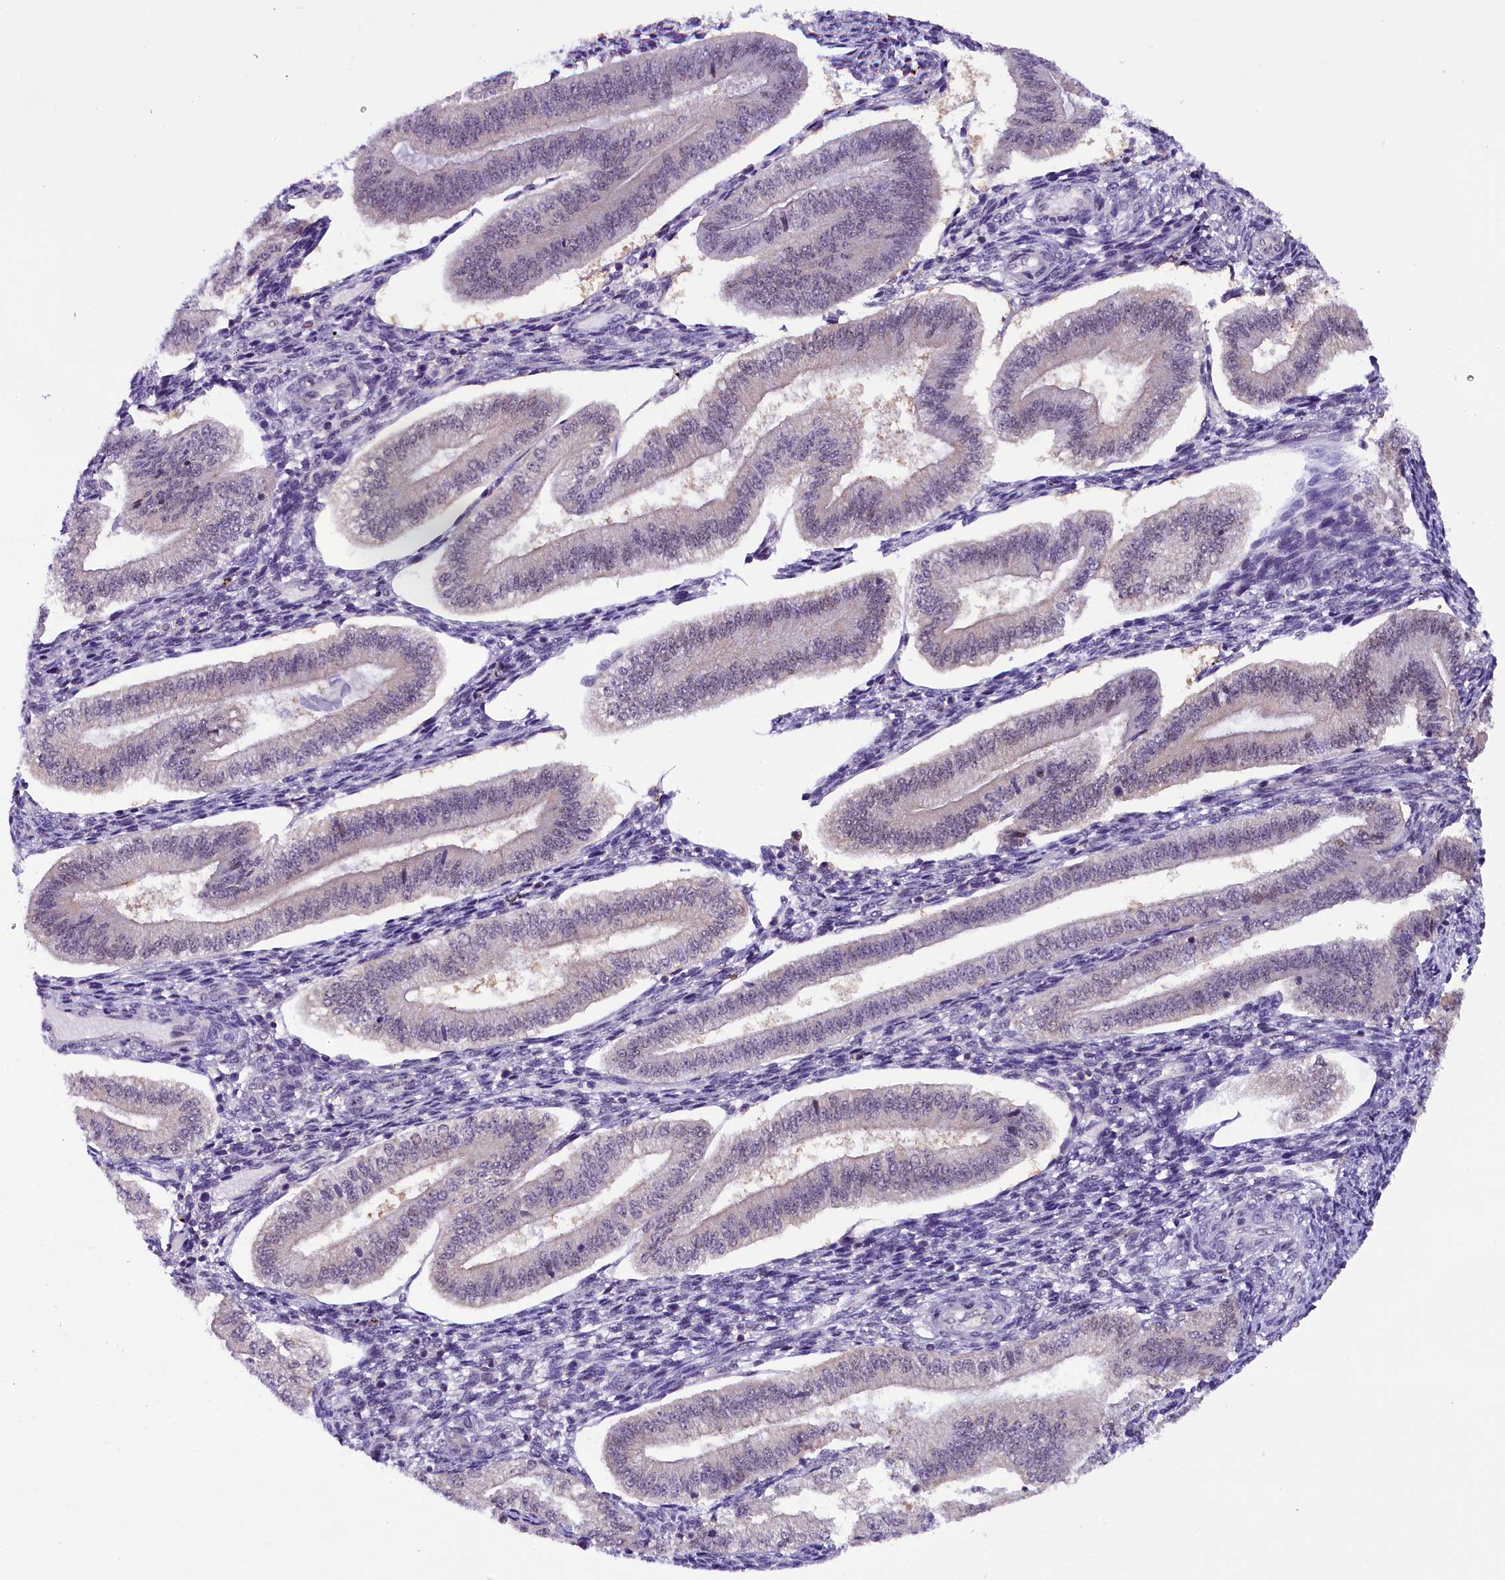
{"staining": {"intensity": "negative", "quantity": "none", "location": "none"}, "tissue": "endometrium", "cell_type": "Cells in endometrial stroma", "image_type": "normal", "snomed": [{"axis": "morphology", "description": "Normal tissue, NOS"}, {"axis": "topography", "description": "Endometrium"}], "caption": "Immunohistochemistry histopathology image of unremarkable endometrium: human endometrium stained with DAB shows no significant protein positivity in cells in endometrial stroma. (DAB (3,3'-diaminobenzidine) IHC, high magnification).", "gene": "IQCN", "patient": {"sex": "female", "age": 34}}